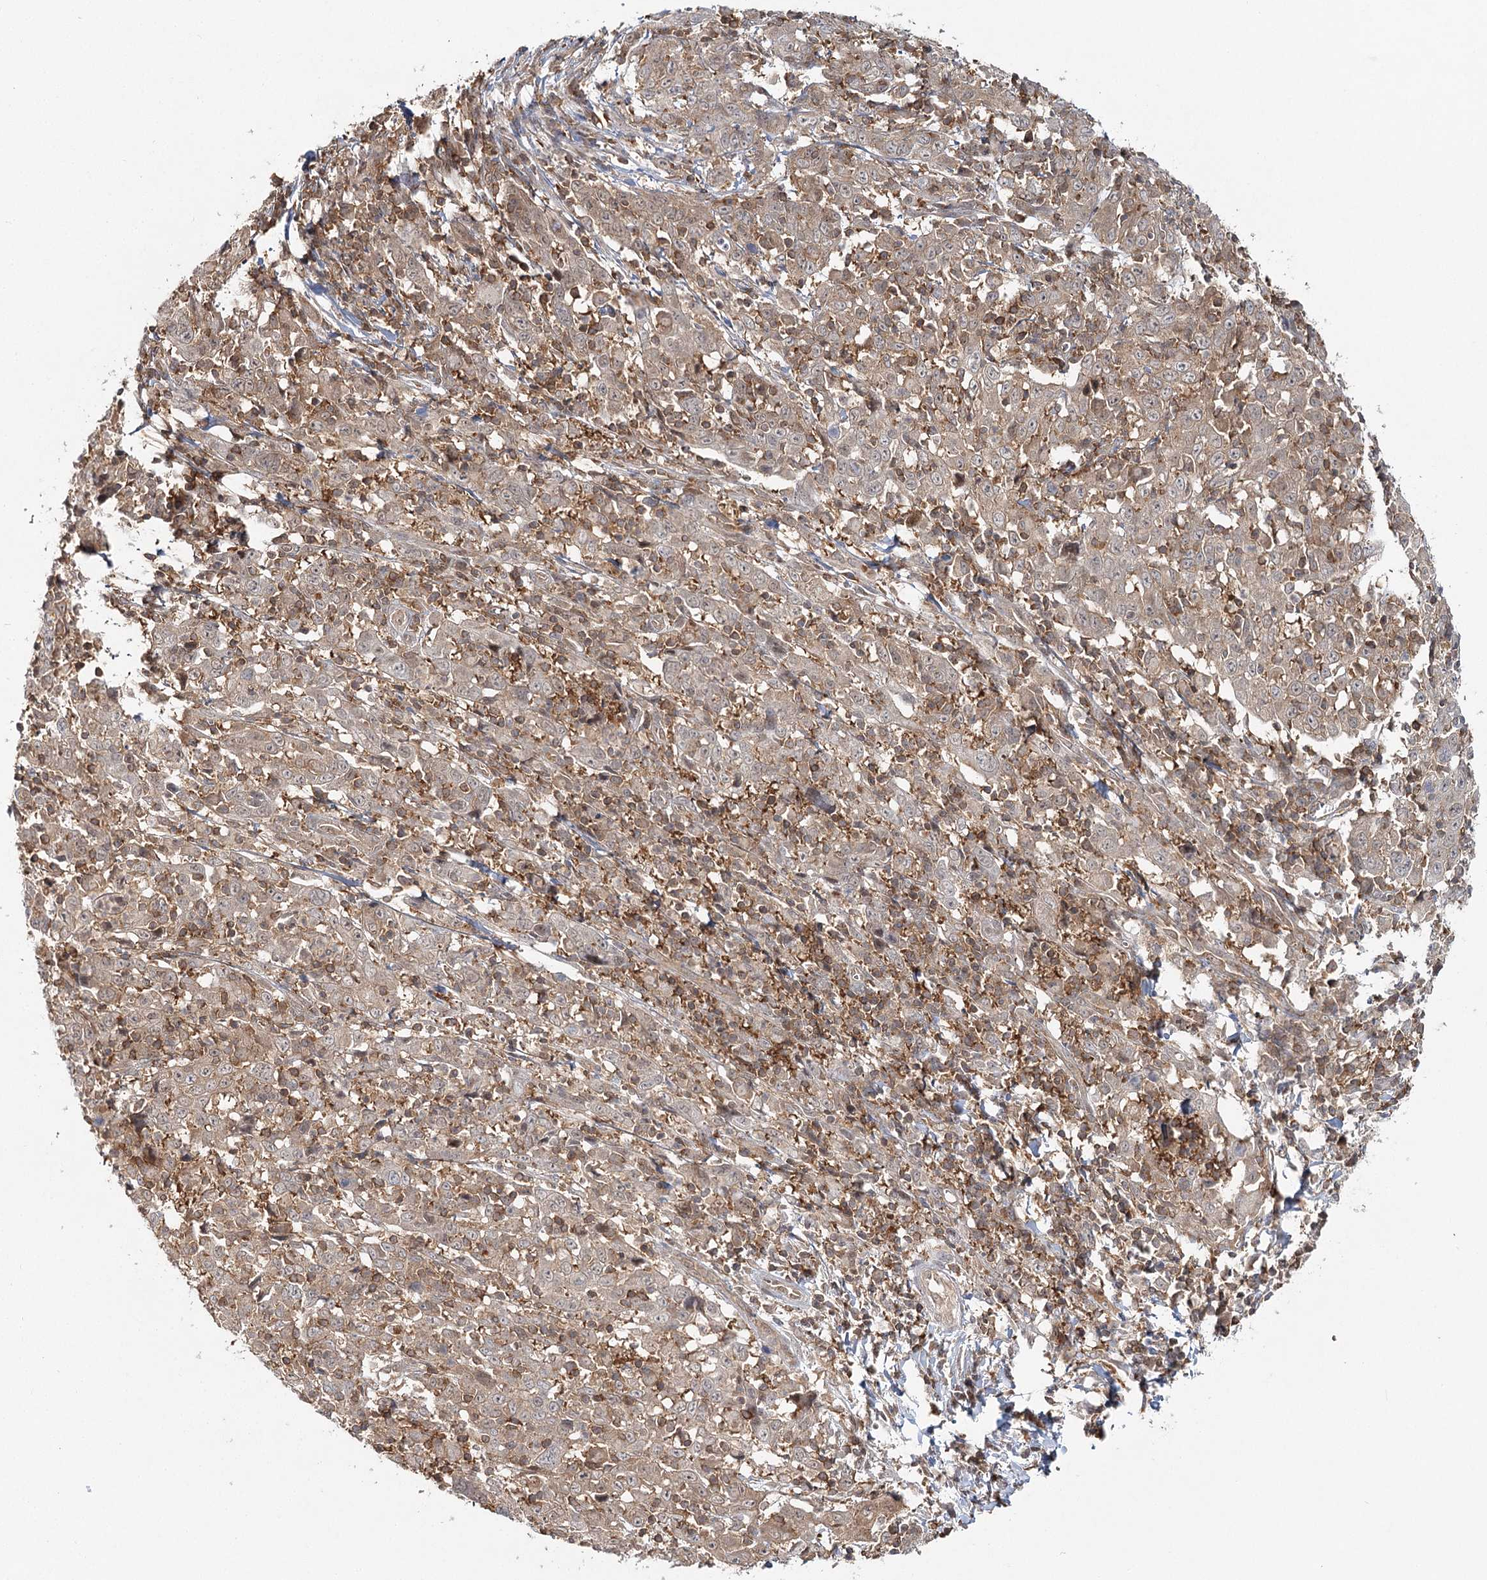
{"staining": {"intensity": "weak", "quantity": ">75%", "location": "cytoplasmic/membranous"}, "tissue": "cervical cancer", "cell_type": "Tumor cells", "image_type": "cancer", "snomed": [{"axis": "morphology", "description": "Squamous cell carcinoma, NOS"}, {"axis": "topography", "description": "Cervix"}], "caption": "Immunohistochemistry (DAB) staining of cervical squamous cell carcinoma shows weak cytoplasmic/membranous protein positivity in approximately >75% of tumor cells.", "gene": "FAM120B", "patient": {"sex": "female", "age": 46}}